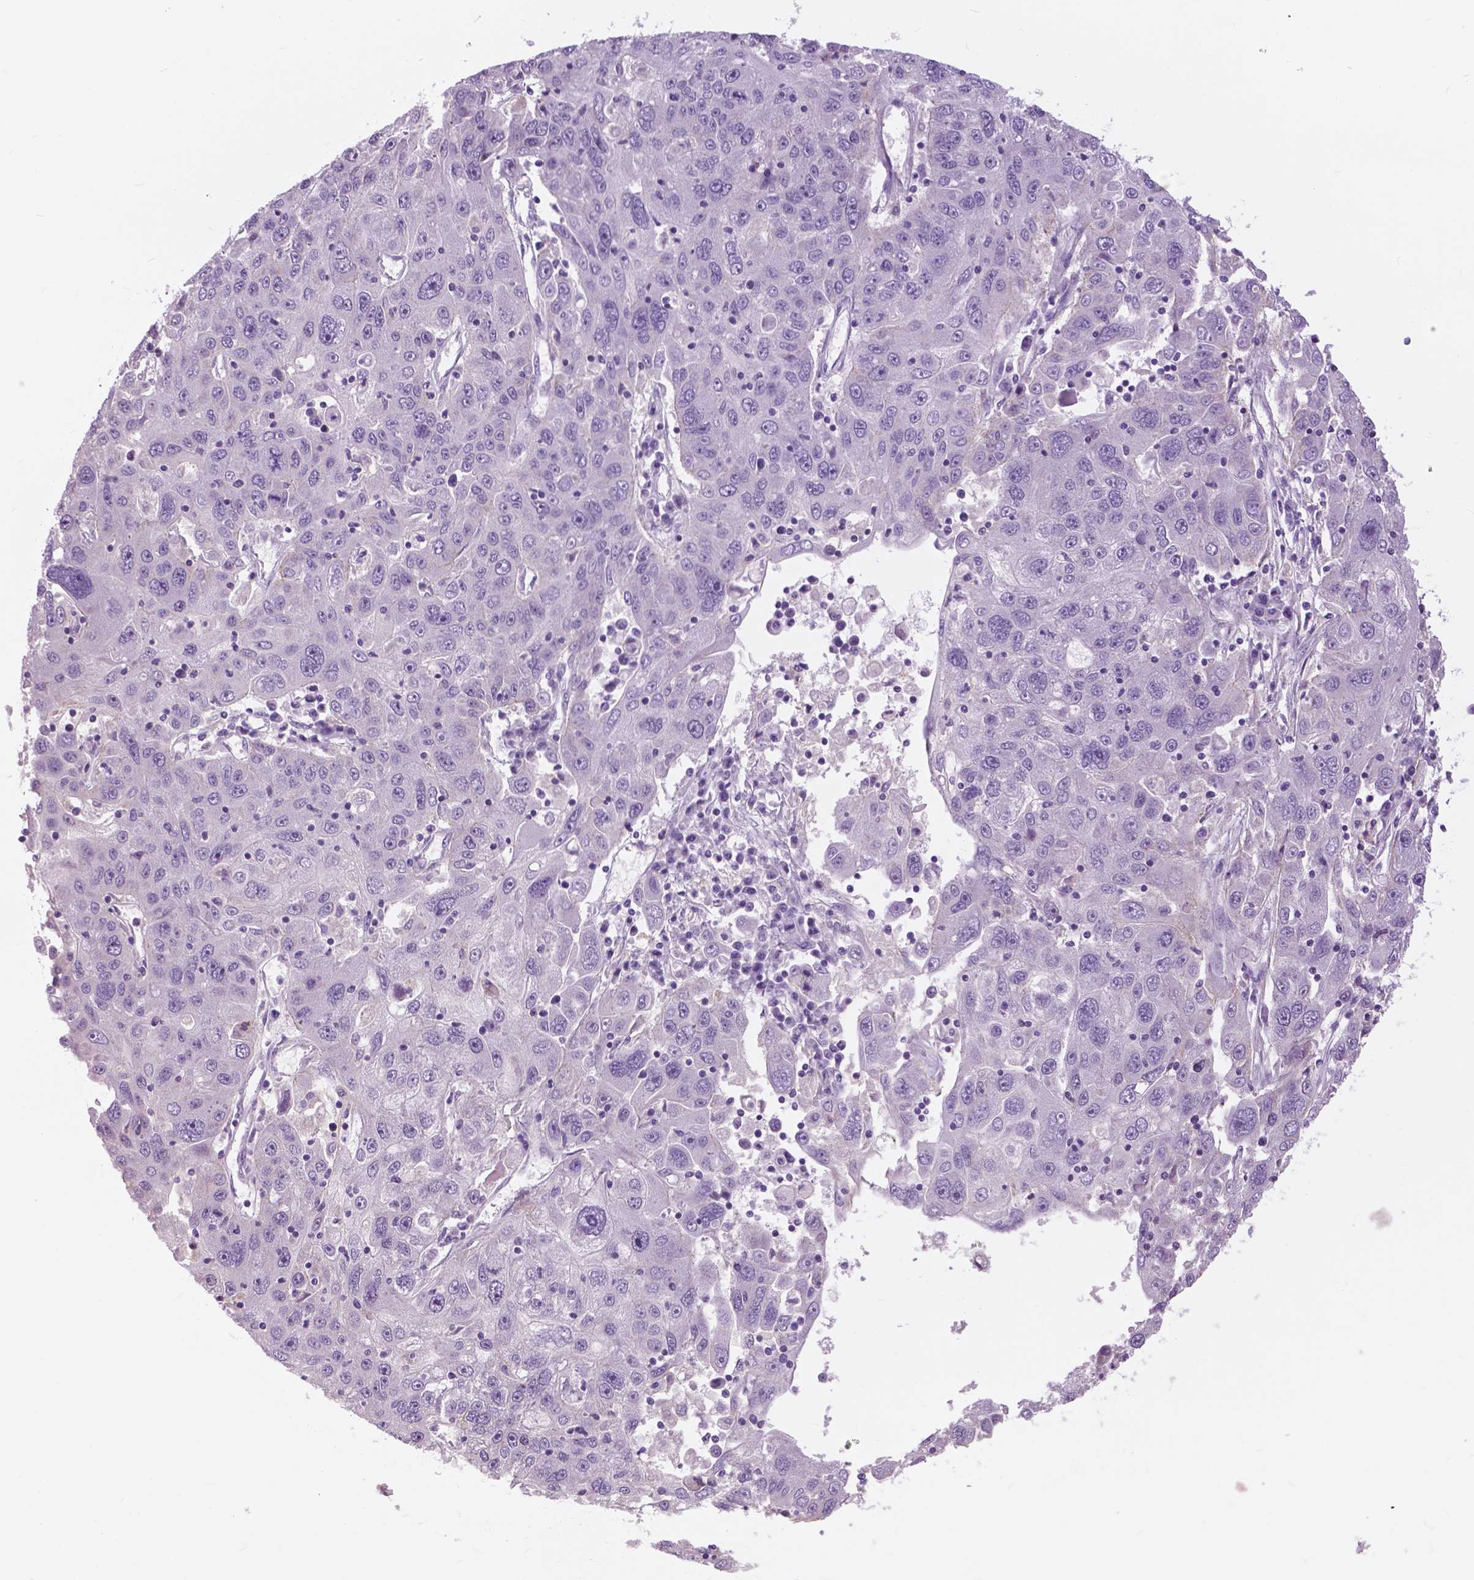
{"staining": {"intensity": "negative", "quantity": "none", "location": "none"}, "tissue": "stomach cancer", "cell_type": "Tumor cells", "image_type": "cancer", "snomed": [{"axis": "morphology", "description": "Adenocarcinoma, NOS"}, {"axis": "topography", "description": "Stomach"}], "caption": "A micrograph of stomach cancer stained for a protein displays no brown staining in tumor cells. (IHC, brightfield microscopy, high magnification).", "gene": "SERPINI1", "patient": {"sex": "male", "age": 56}}